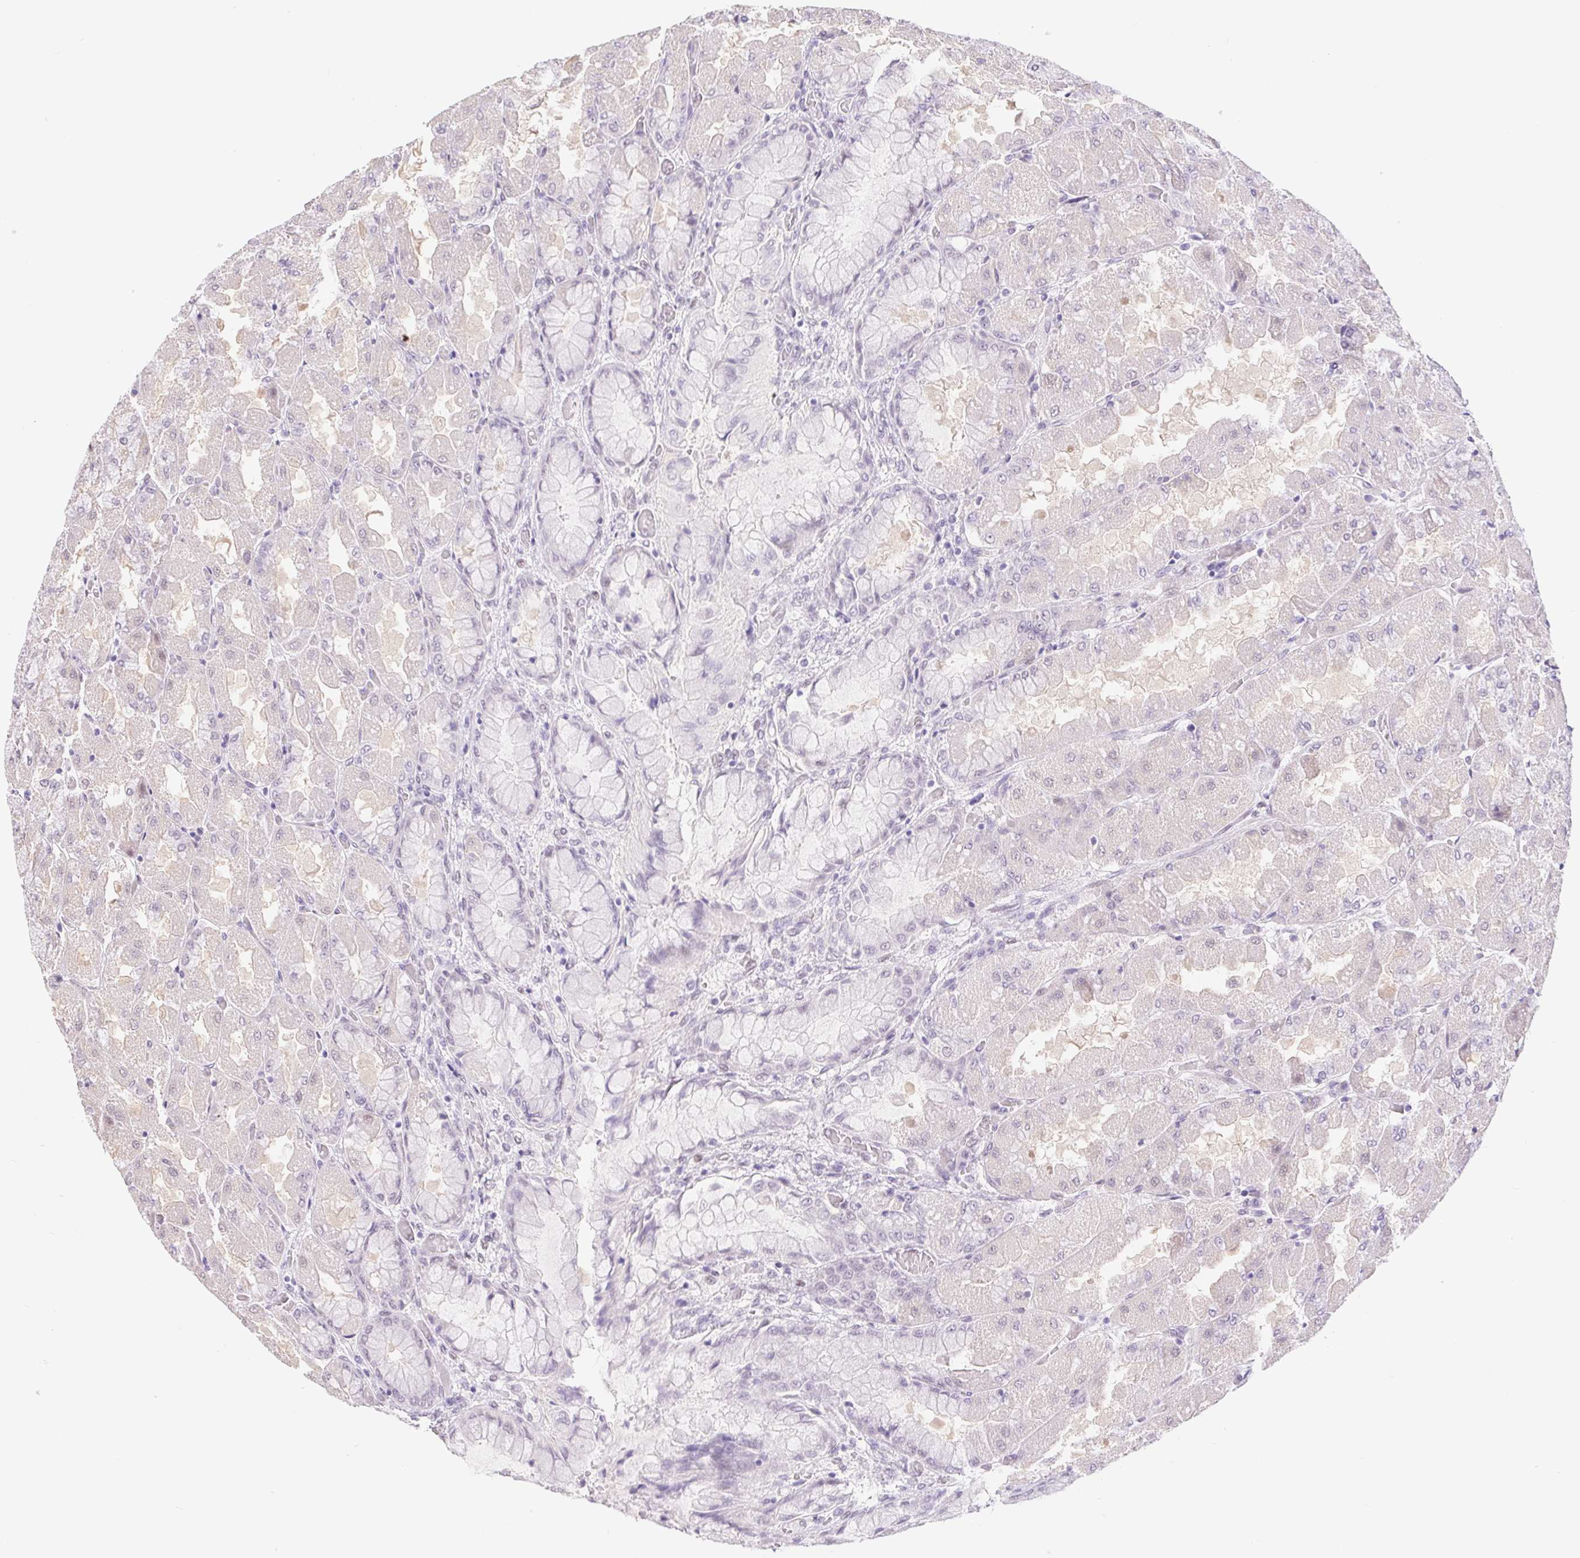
{"staining": {"intensity": "weak", "quantity": "<25%", "location": "nuclear"}, "tissue": "stomach", "cell_type": "Glandular cells", "image_type": "normal", "snomed": [{"axis": "morphology", "description": "Normal tissue, NOS"}, {"axis": "topography", "description": "Stomach"}], "caption": "There is no significant expression in glandular cells of stomach. The staining is performed using DAB brown chromogen with nuclei counter-stained in using hematoxylin.", "gene": "CAND1", "patient": {"sex": "female", "age": 61}}